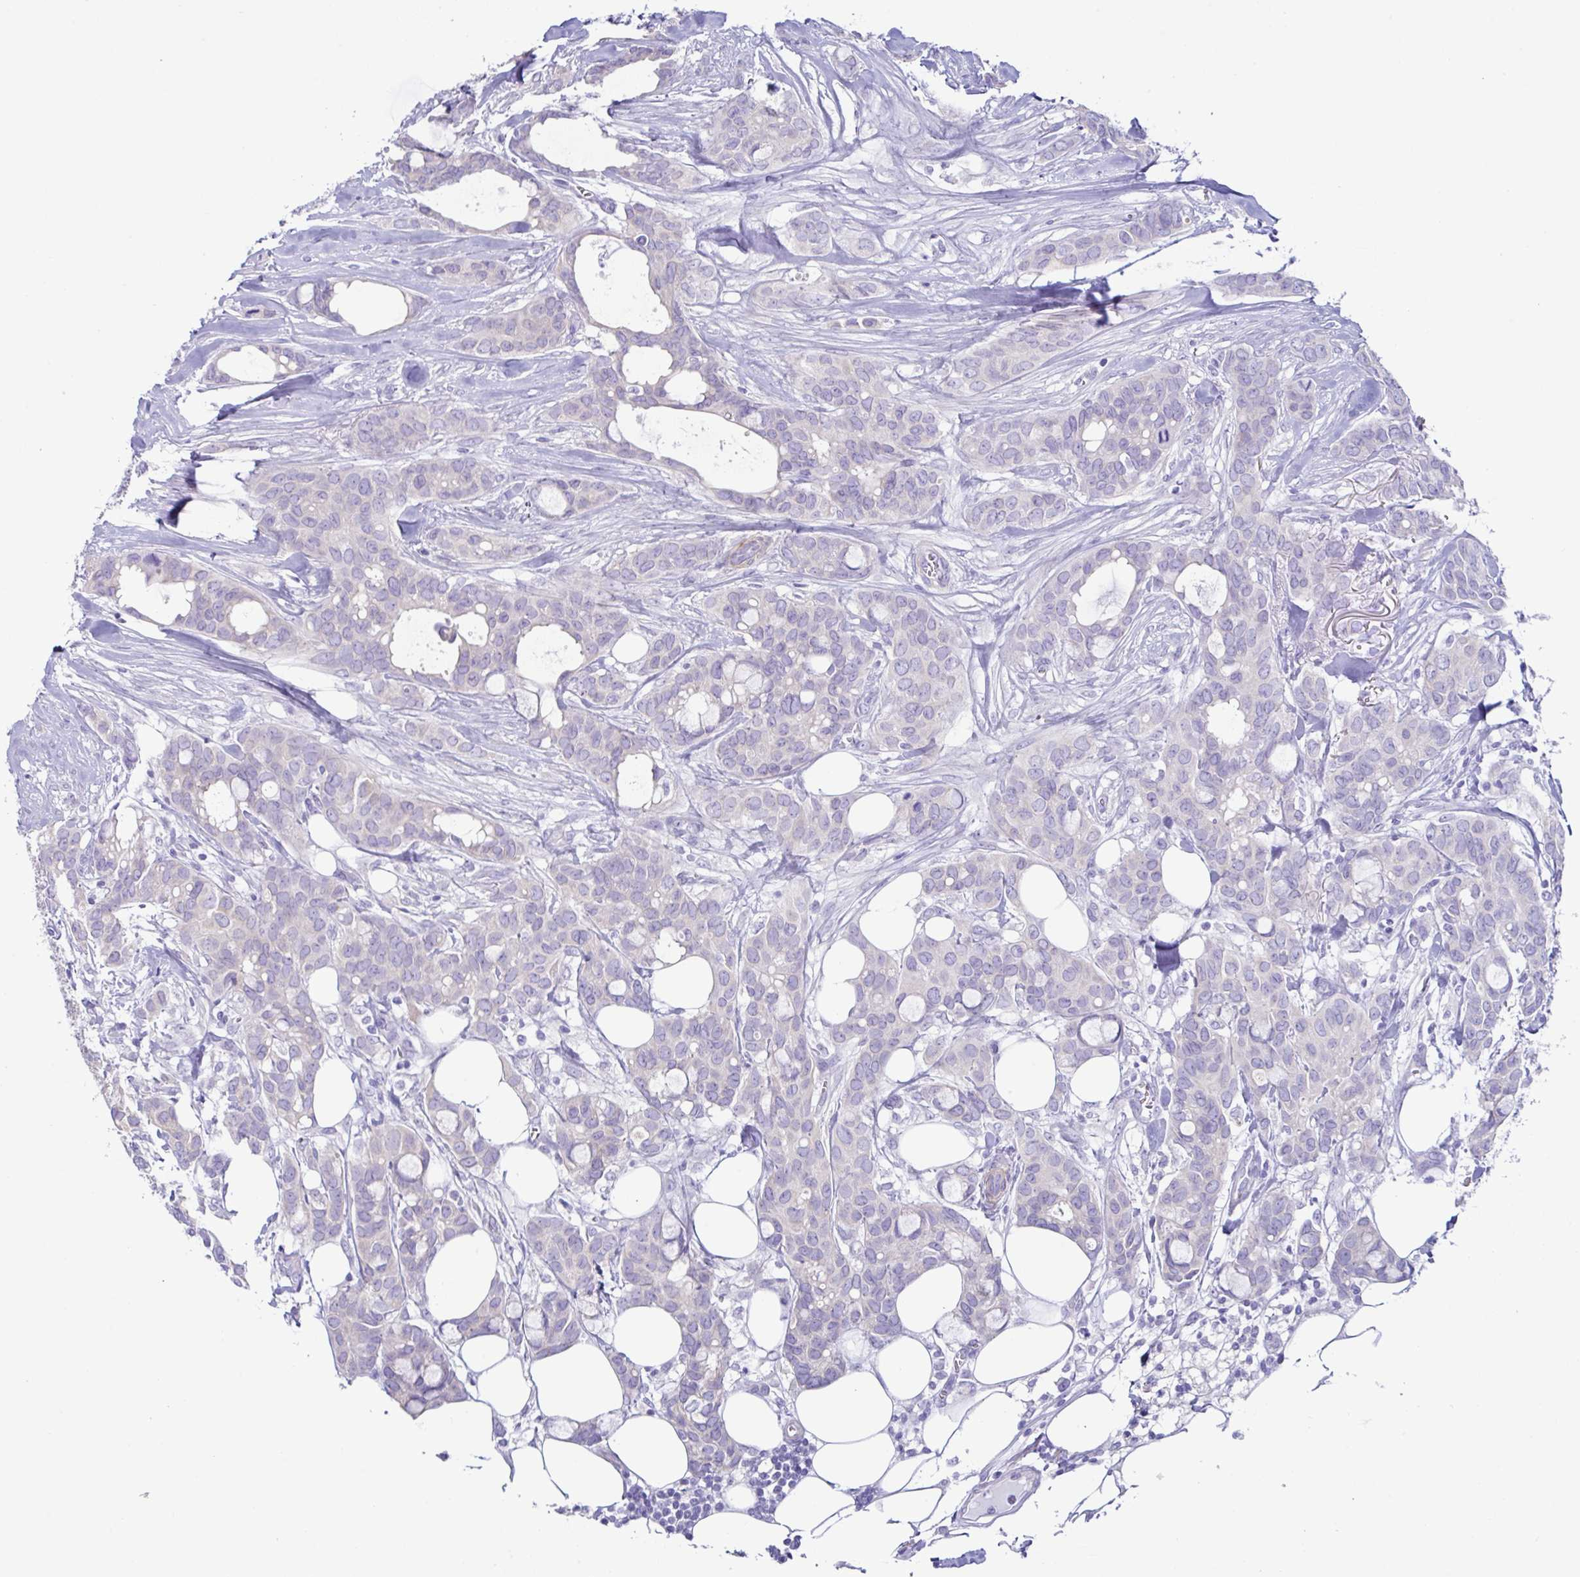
{"staining": {"intensity": "negative", "quantity": "none", "location": "none"}, "tissue": "breast cancer", "cell_type": "Tumor cells", "image_type": "cancer", "snomed": [{"axis": "morphology", "description": "Duct carcinoma"}, {"axis": "topography", "description": "Breast"}], "caption": "There is no significant expression in tumor cells of breast cancer.", "gene": "MED11", "patient": {"sex": "female", "age": 84}}